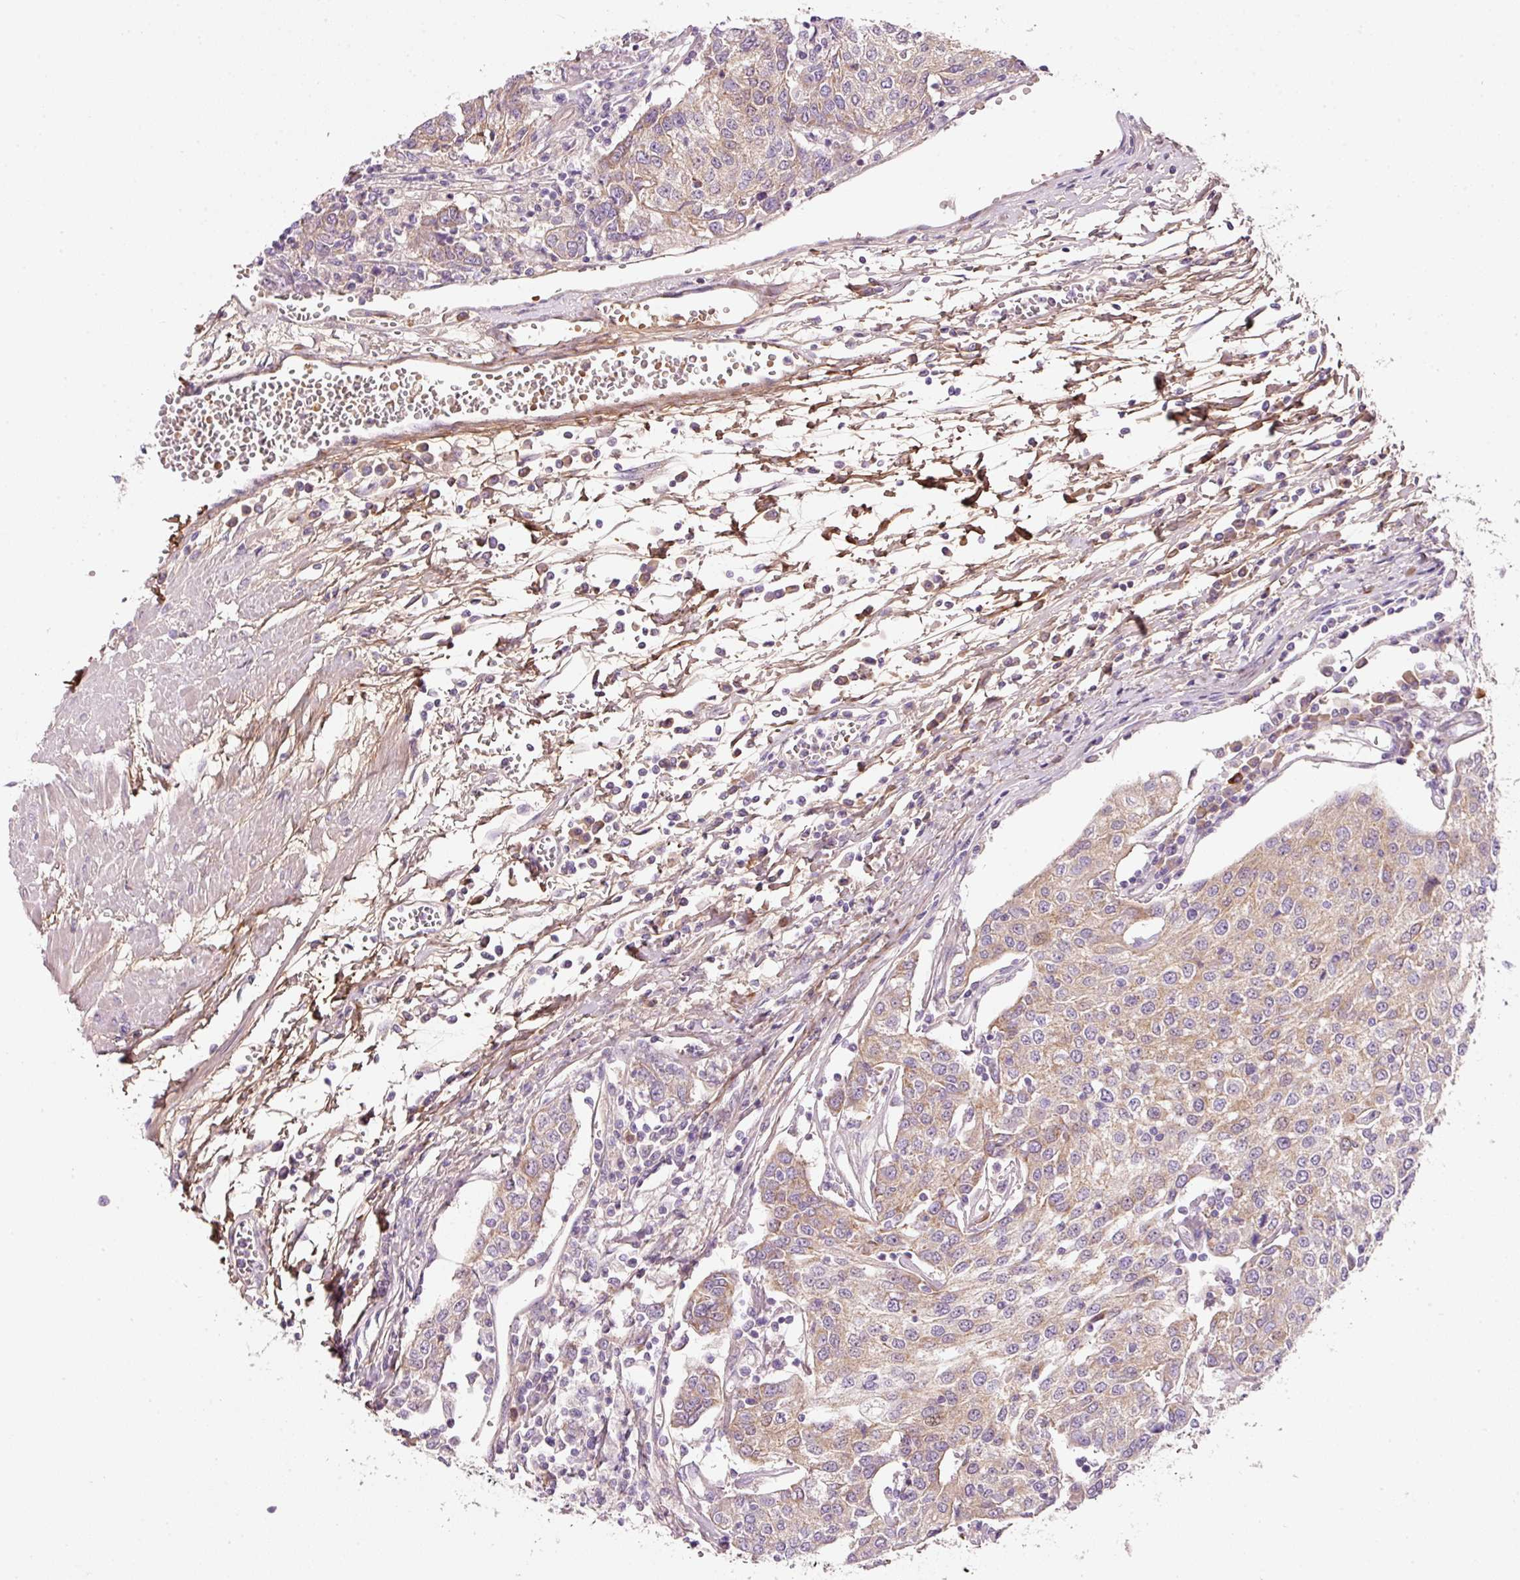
{"staining": {"intensity": "weak", "quantity": "25%-75%", "location": "cytoplasmic/membranous"}, "tissue": "urothelial cancer", "cell_type": "Tumor cells", "image_type": "cancer", "snomed": [{"axis": "morphology", "description": "Urothelial carcinoma, High grade"}, {"axis": "topography", "description": "Urinary bladder"}], "caption": "High-power microscopy captured an immunohistochemistry (IHC) image of urothelial cancer, revealing weak cytoplasmic/membranous expression in approximately 25%-75% of tumor cells. Using DAB (3,3'-diaminobenzidine) (brown) and hematoxylin (blue) stains, captured at high magnification using brightfield microscopy.", "gene": "SOS2", "patient": {"sex": "female", "age": 85}}